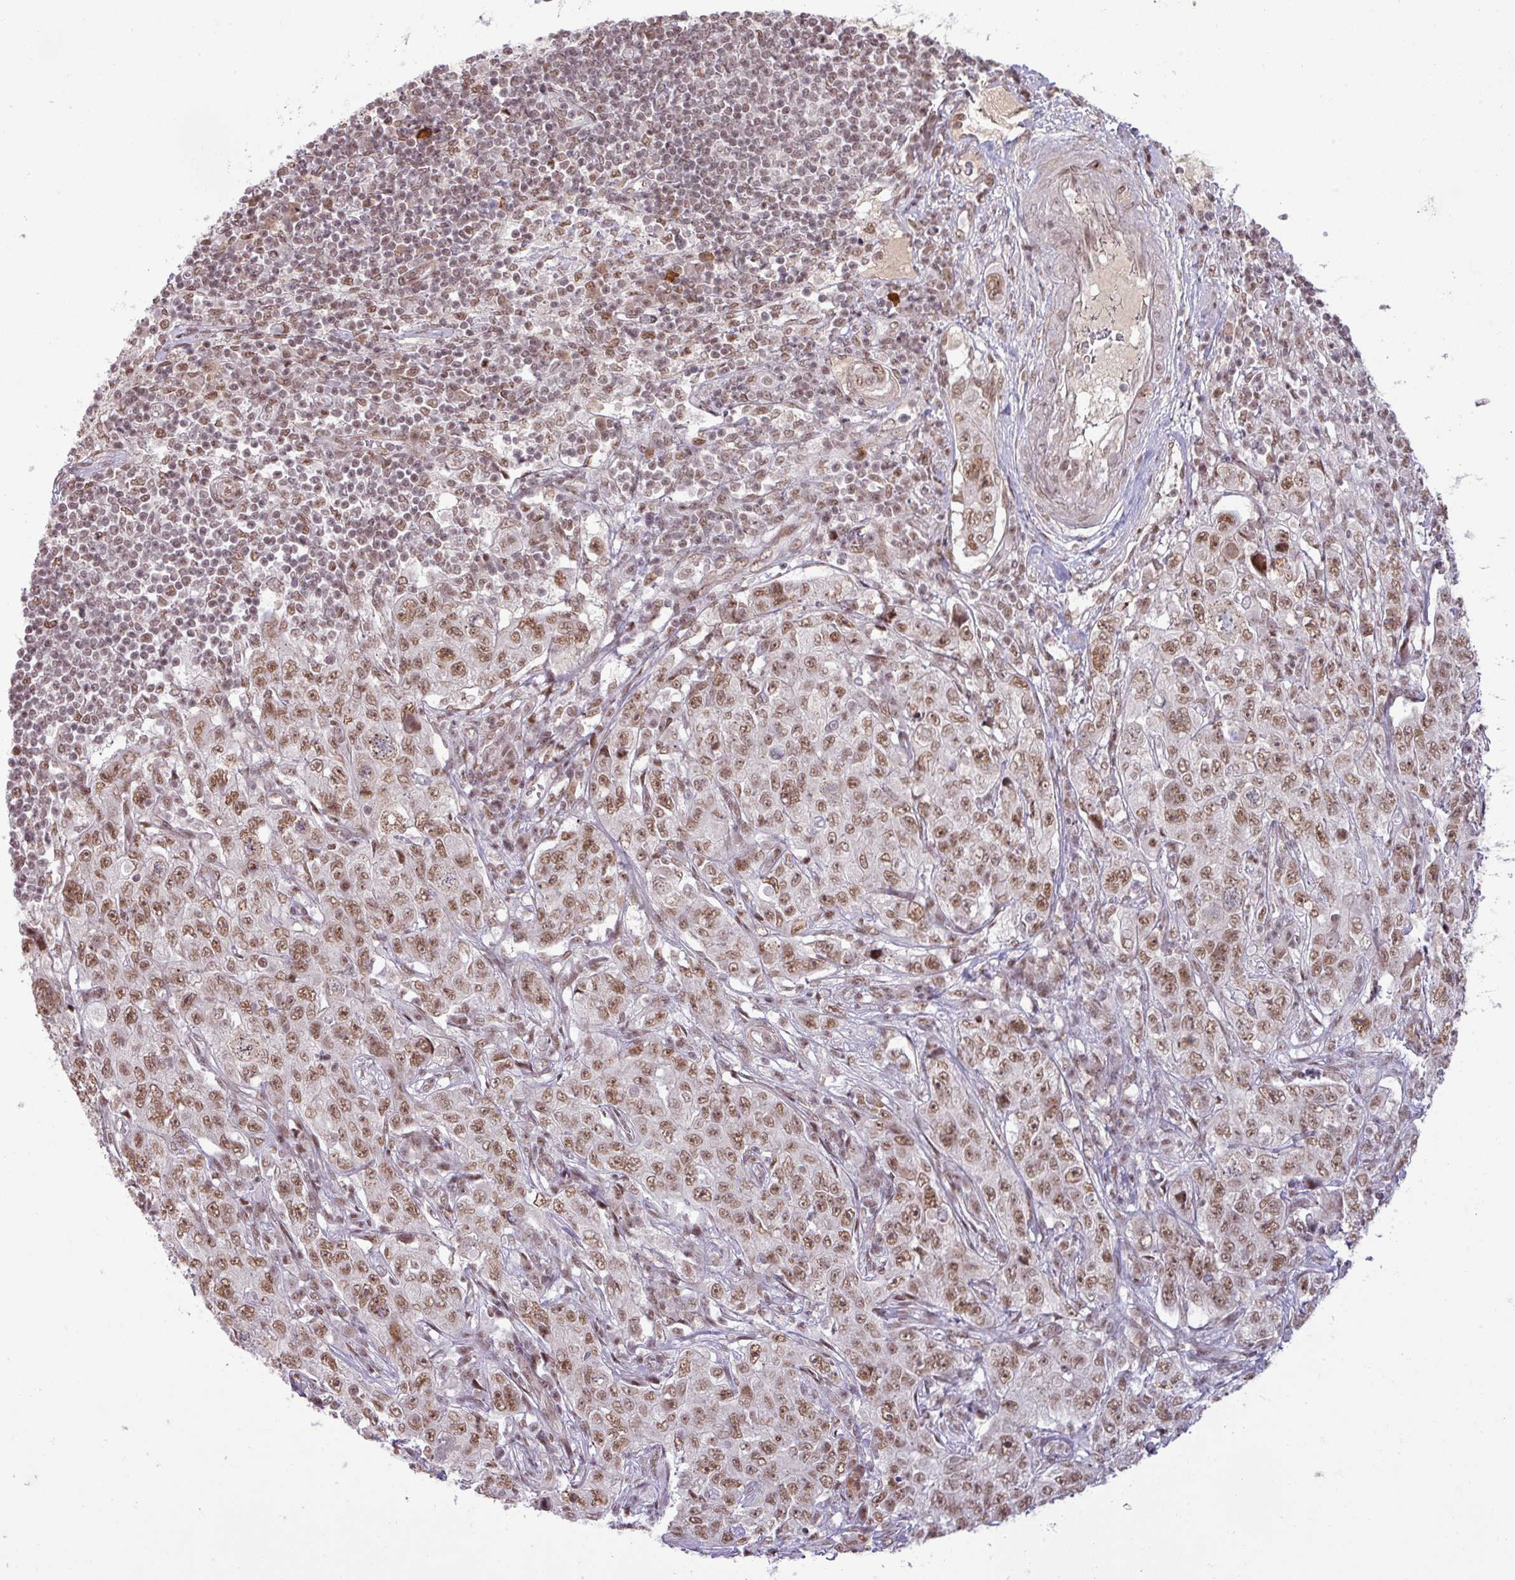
{"staining": {"intensity": "moderate", "quantity": ">75%", "location": "nuclear"}, "tissue": "pancreatic cancer", "cell_type": "Tumor cells", "image_type": "cancer", "snomed": [{"axis": "morphology", "description": "Adenocarcinoma, NOS"}, {"axis": "topography", "description": "Pancreas"}], "caption": "An image showing moderate nuclear staining in about >75% of tumor cells in adenocarcinoma (pancreatic), as visualized by brown immunohistochemical staining.", "gene": "PTPN20", "patient": {"sex": "male", "age": 68}}